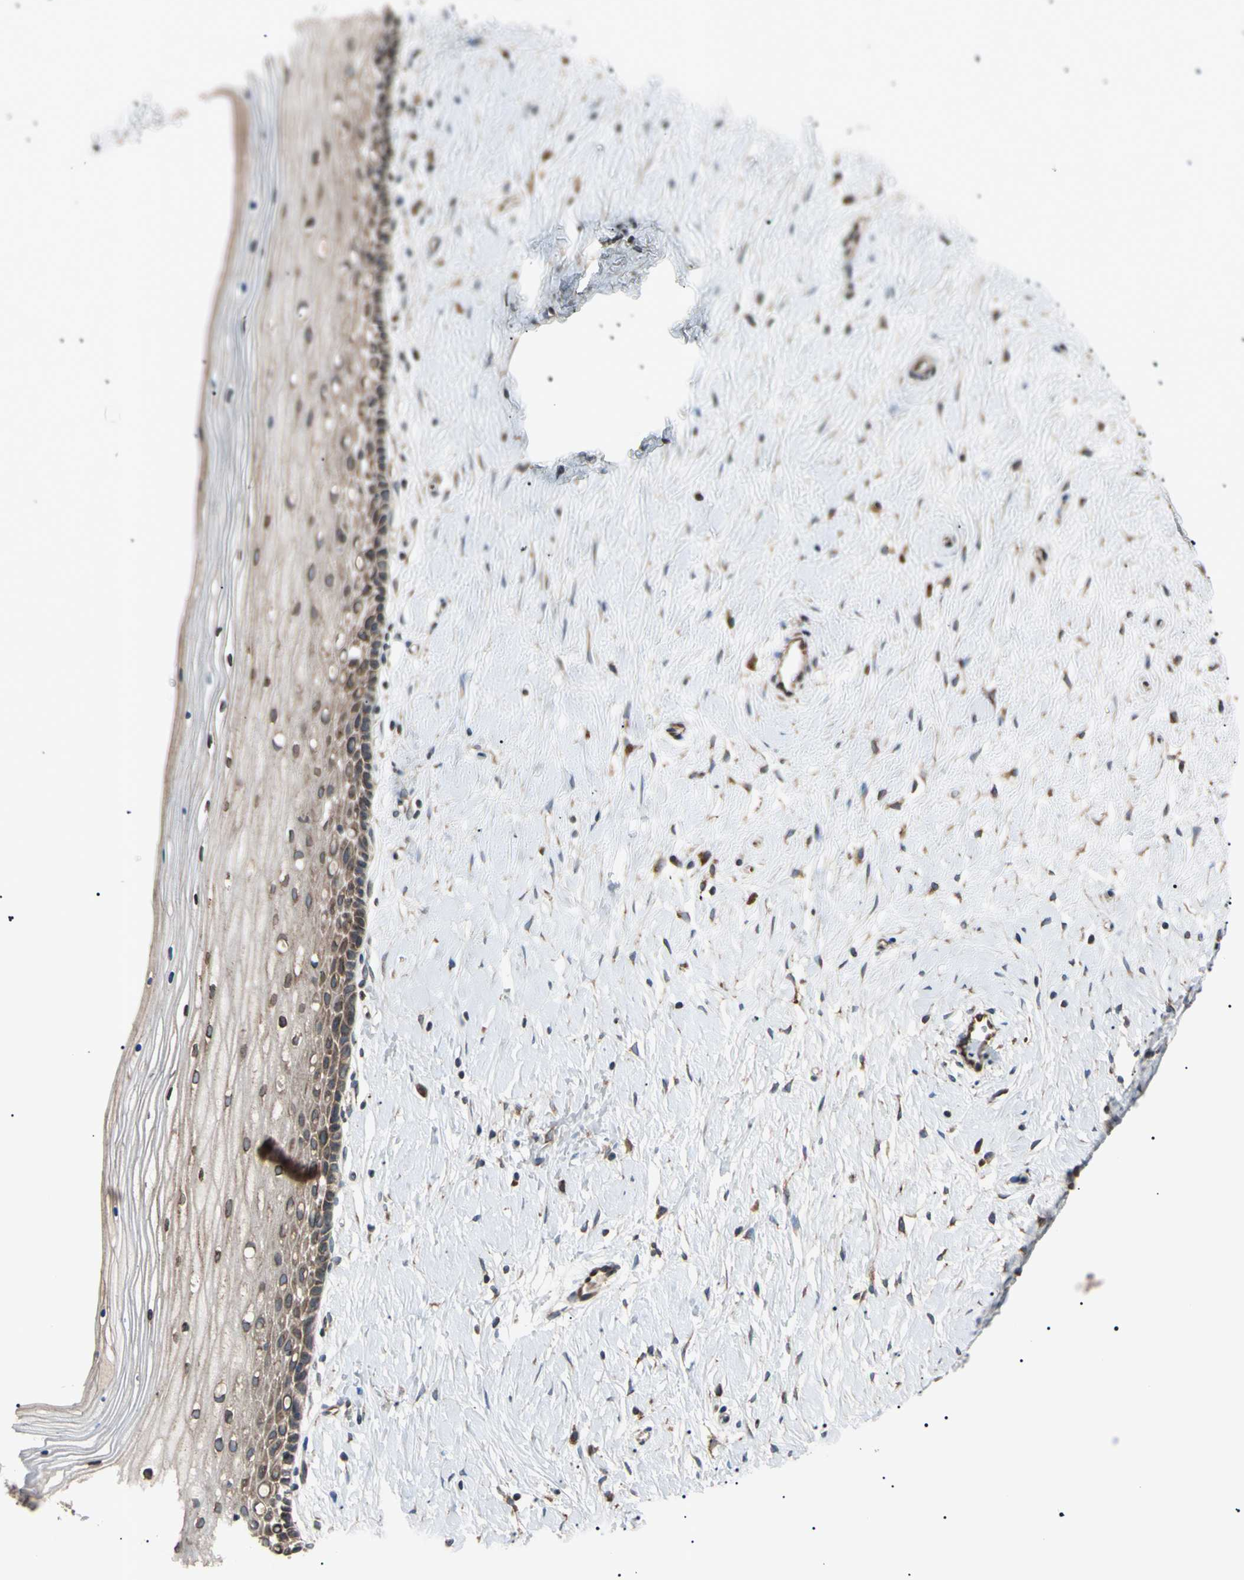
{"staining": {"intensity": "strong", "quantity": ">75%", "location": "cytoplasmic/membranous"}, "tissue": "cervix", "cell_type": "Glandular cells", "image_type": "normal", "snomed": [{"axis": "morphology", "description": "Normal tissue, NOS"}, {"axis": "topography", "description": "Cervix"}], "caption": "Brown immunohistochemical staining in normal cervix shows strong cytoplasmic/membranous staining in approximately >75% of glandular cells. Using DAB (brown) and hematoxylin (blue) stains, captured at high magnification using brightfield microscopy.", "gene": "VAPA", "patient": {"sex": "female", "age": 39}}